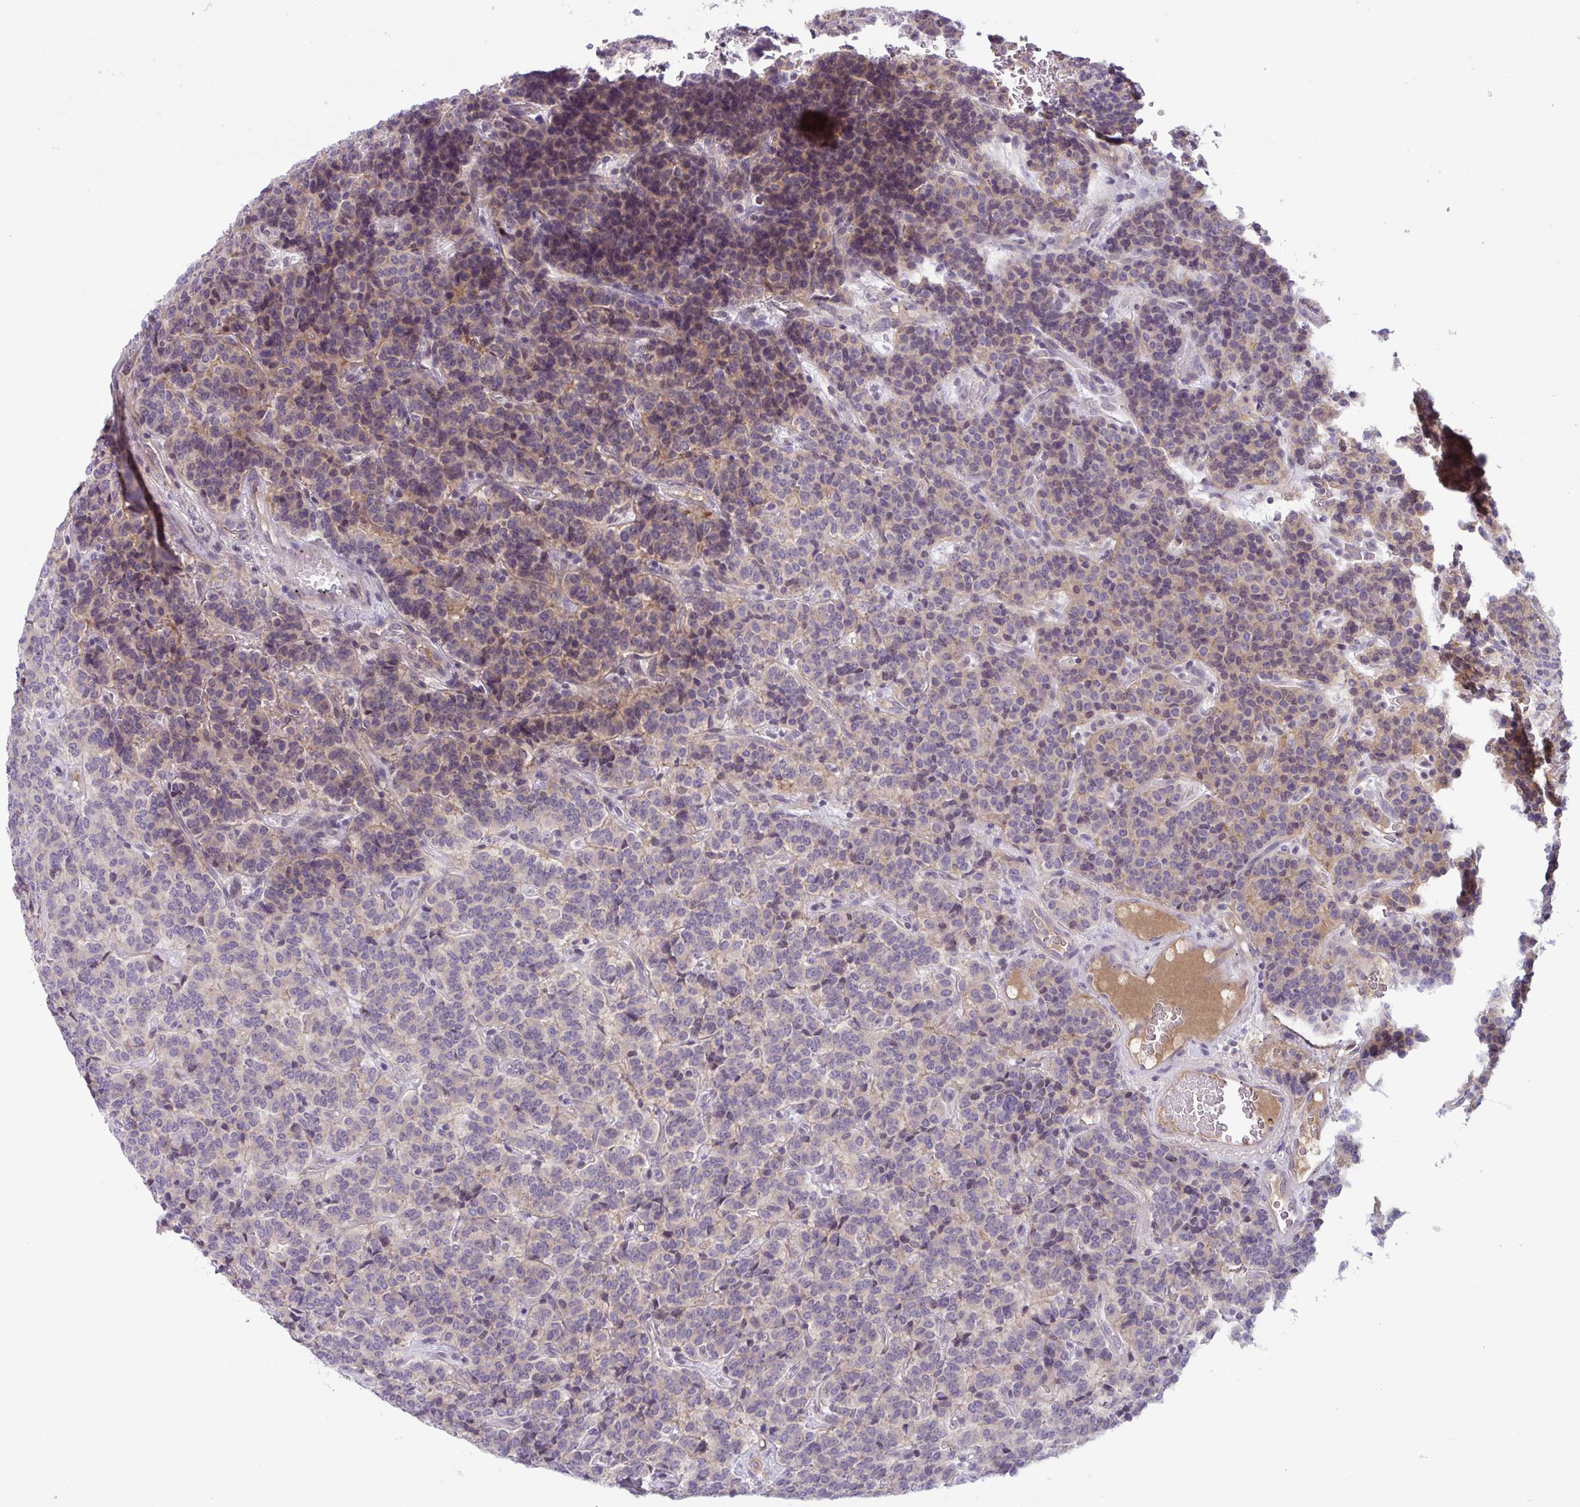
{"staining": {"intensity": "weak", "quantity": "<25%", "location": "cytoplasmic/membranous"}, "tissue": "carcinoid", "cell_type": "Tumor cells", "image_type": "cancer", "snomed": [{"axis": "morphology", "description": "Carcinoid, malignant, NOS"}, {"axis": "topography", "description": "Pancreas"}], "caption": "Immunohistochemistry of carcinoid shows no positivity in tumor cells.", "gene": "TTC7B", "patient": {"sex": "male", "age": 36}}